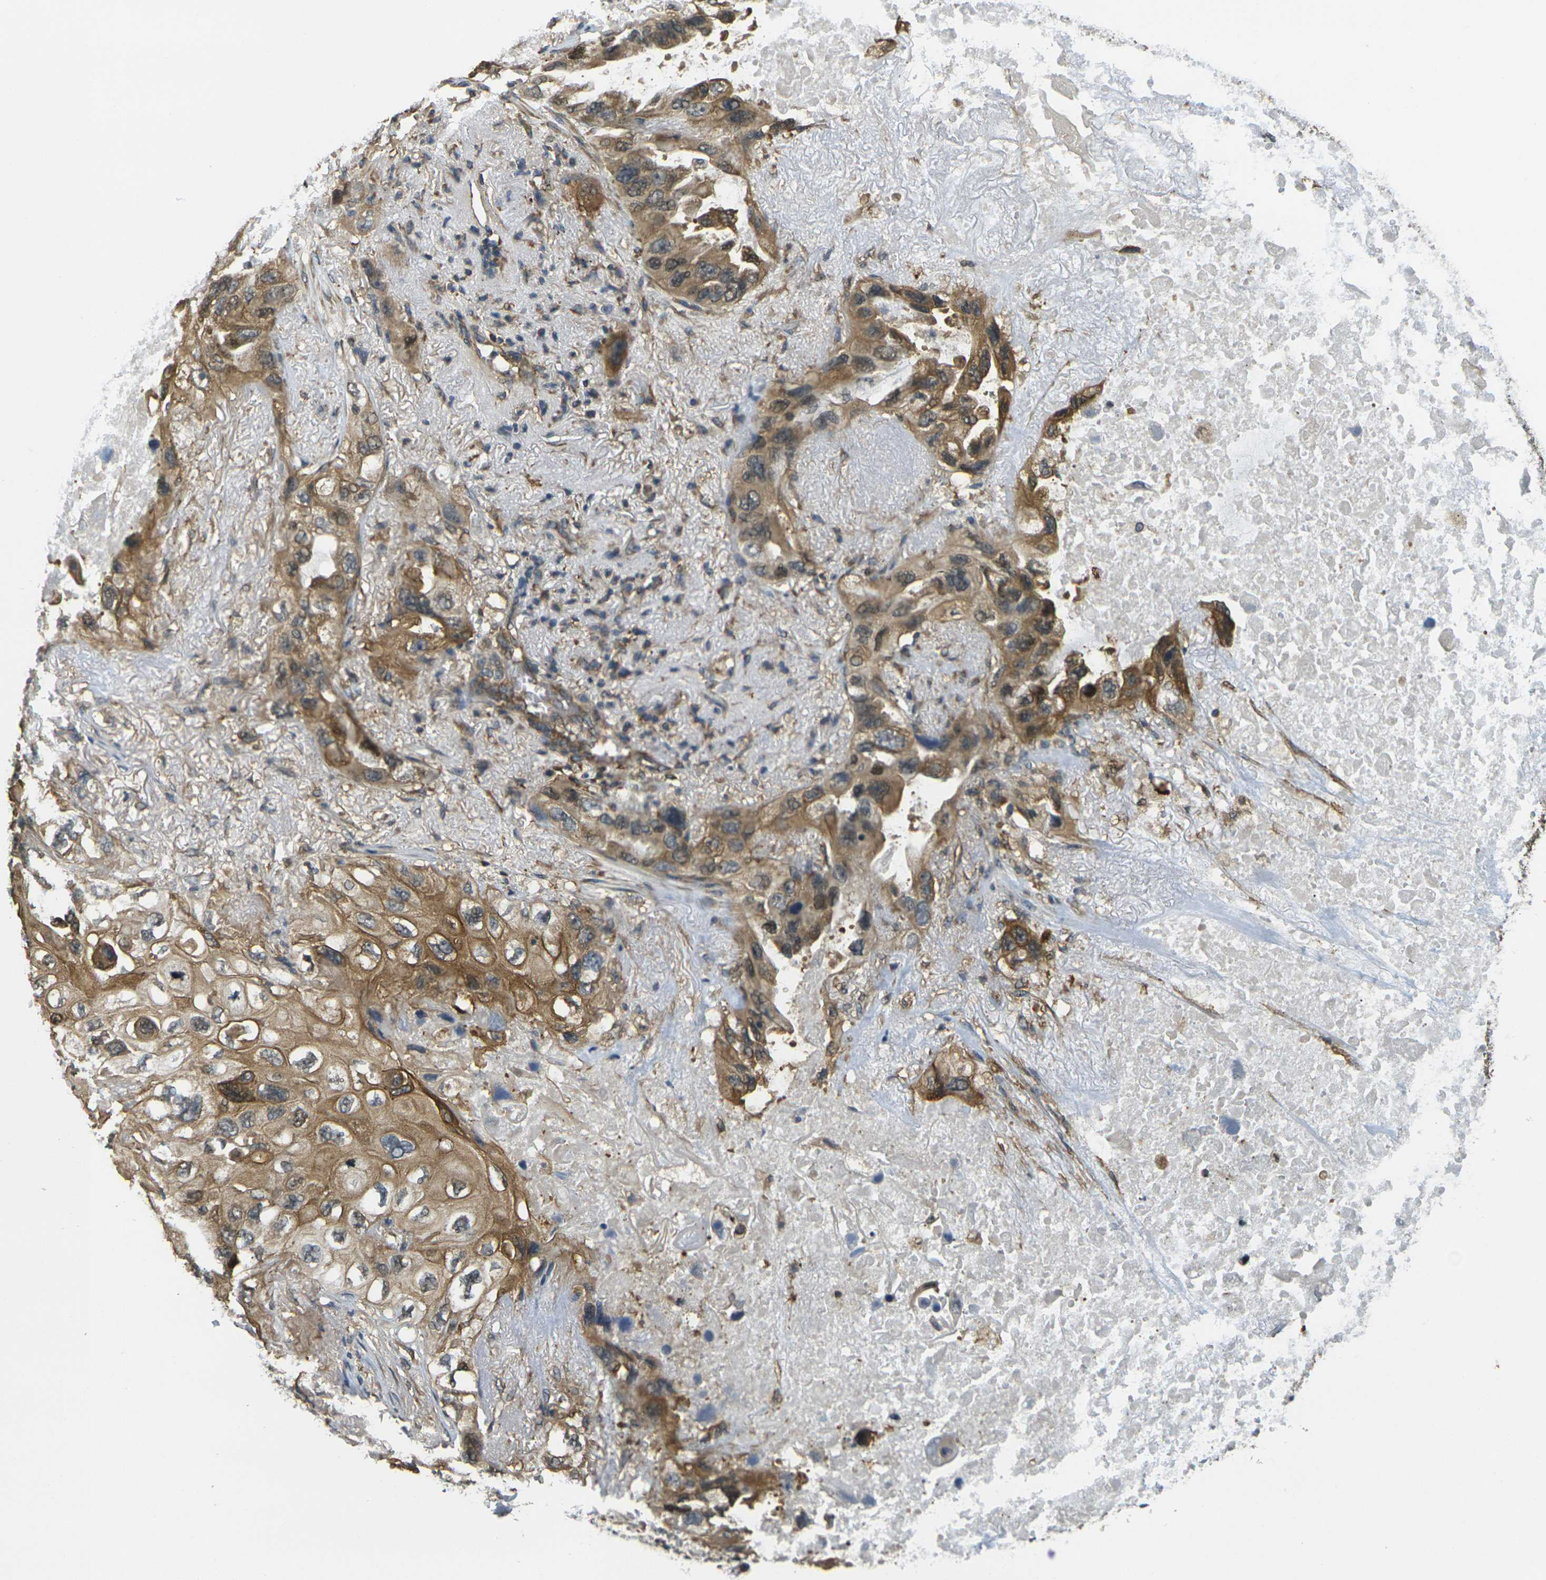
{"staining": {"intensity": "moderate", "quantity": ">75%", "location": "cytoplasmic/membranous"}, "tissue": "lung cancer", "cell_type": "Tumor cells", "image_type": "cancer", "snomed": [{"axis": "morphology", "description": "Squamous cell carcinoma, NOS"}, {"axis": "topography", "description": "Lung"}], "caption": "High-power microscopy captured an immunohistochemistry histopathology image of lung cancer (squamous cell carcinoma), revealing moderate cytoplasmic/membranous staining in approximately >75% of tumor cells.", "gene": "CAST", "patient": {"sex": "female", "age": 73}}